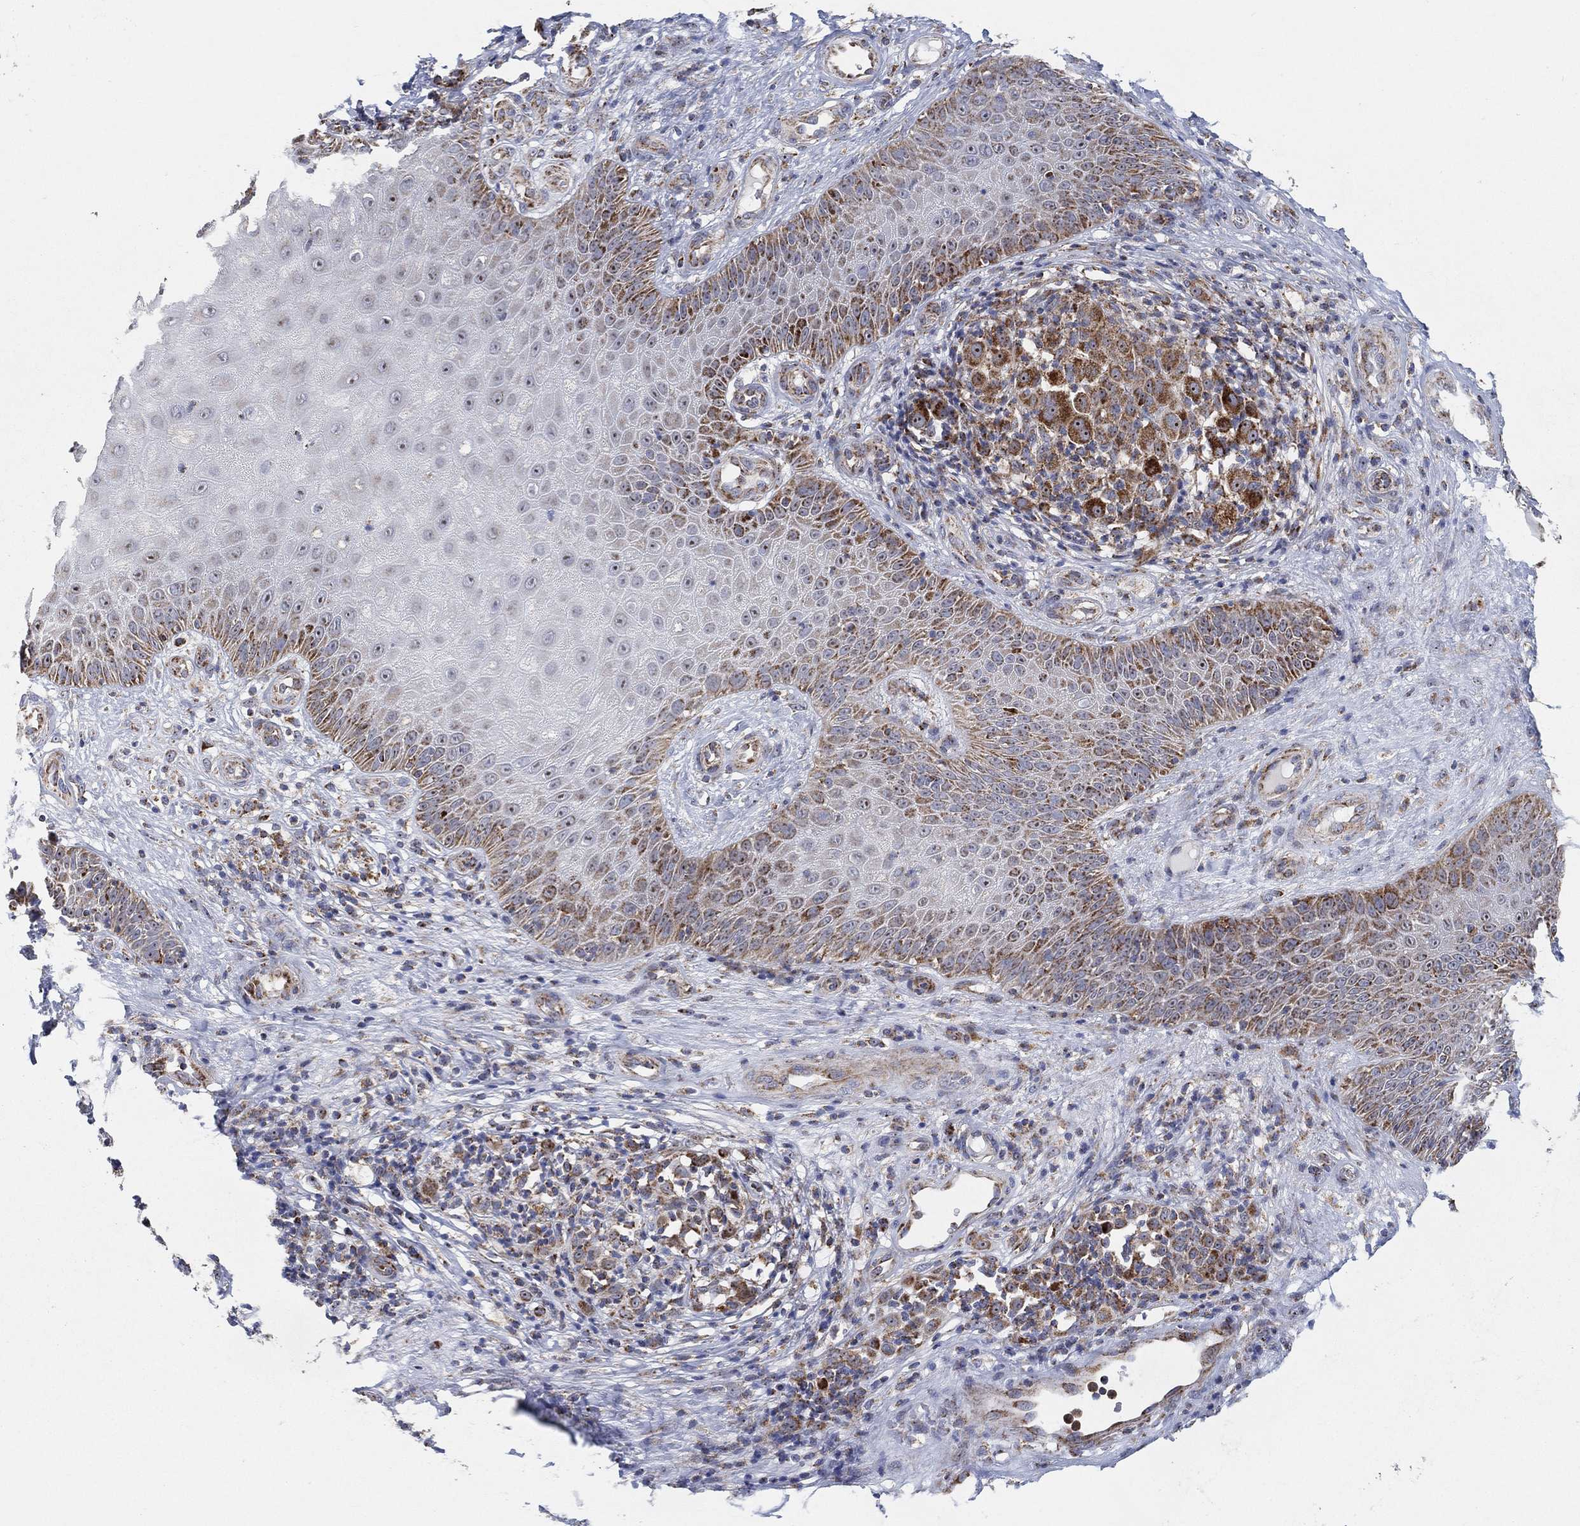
{"staining": {"intensity": "moderate", "quantity": "25%-75%", "location": "cytoplasmic/membranous"}, "tissue": "melanoma", "cell_type": "Tumor cells", "image_type": "cancer", "snomed": [{"axis": "morphology", "description": "Malignant melanoma, NOS"}, {"axis": "topography", "description": "Skin"}], "caption": "Immunohistochemical staining of melanoma shows medium levels of moderate cytoplasmic/membranous protein staining in about 25%-75% of tumor cells. Nuclei are stained in blue.", "gene": "GCAT", "patient": {"sex": "female", "age": 87}}